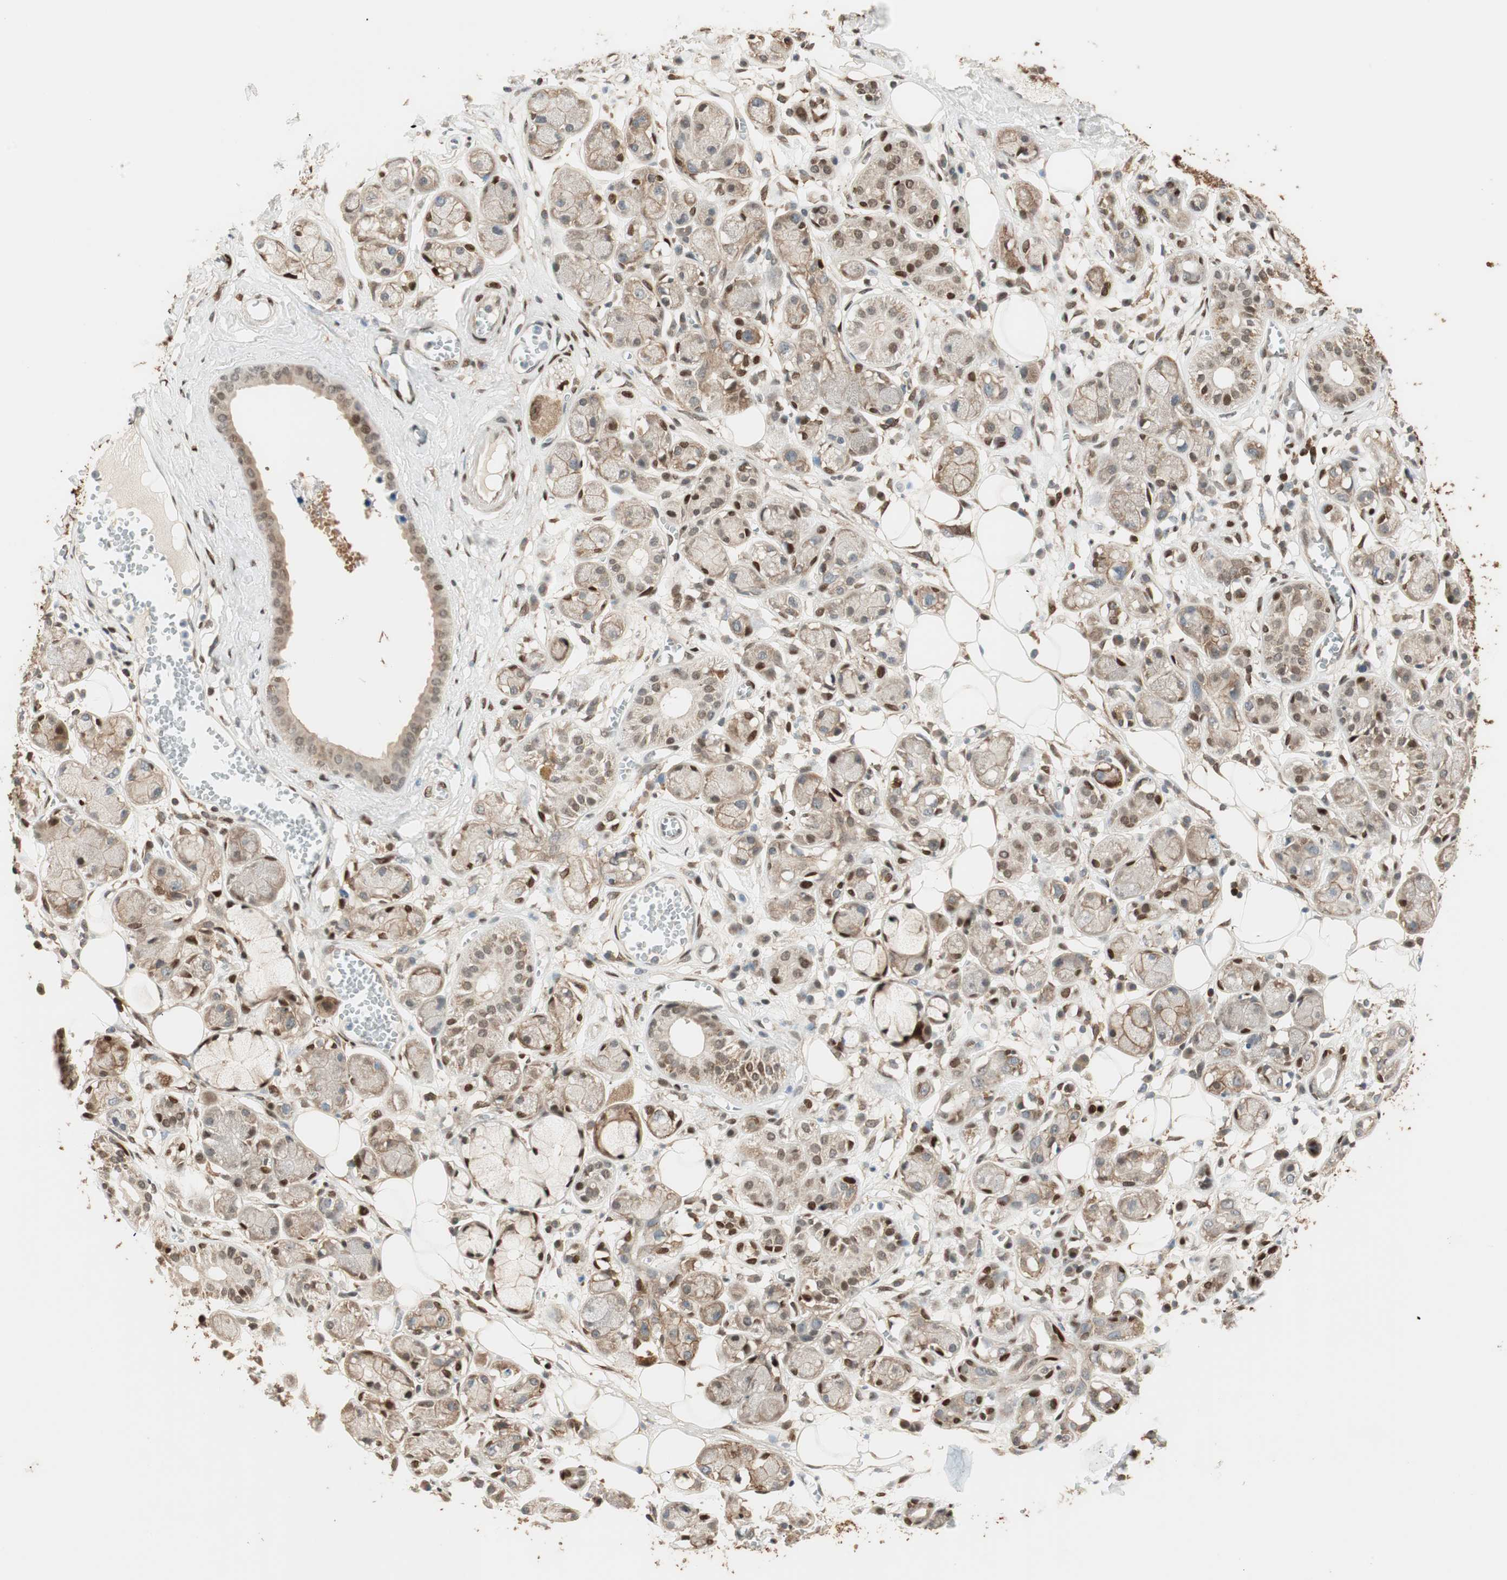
{"staining": {"intensity": "moderate", "quantity": ">75%", "location": "cytoplasmic/membranous,nuclear"}, "tissue": "adipose tissue", "cell_type": "Adipocytes", "image_type": "normal", "snomed": [{"axis": "morphology", "description": "Normal tissue, NOS"}, {"axis": "morphology", "description": "Inflammation, NOS"}, {"axis": "topography", "description": "Vascular tissue"}, {"axis": "topography", "description": "Salivary gland"}], "caption": "IHC histopathology image of benign adipose tissue stained for a protein (brown), which displays medium levels of moderate cytoplasmic/membranous,nuclear expression in about >75% of adipocytes.", "gene": "BIN1", "patient": {"sex": "female", "age": 75}}